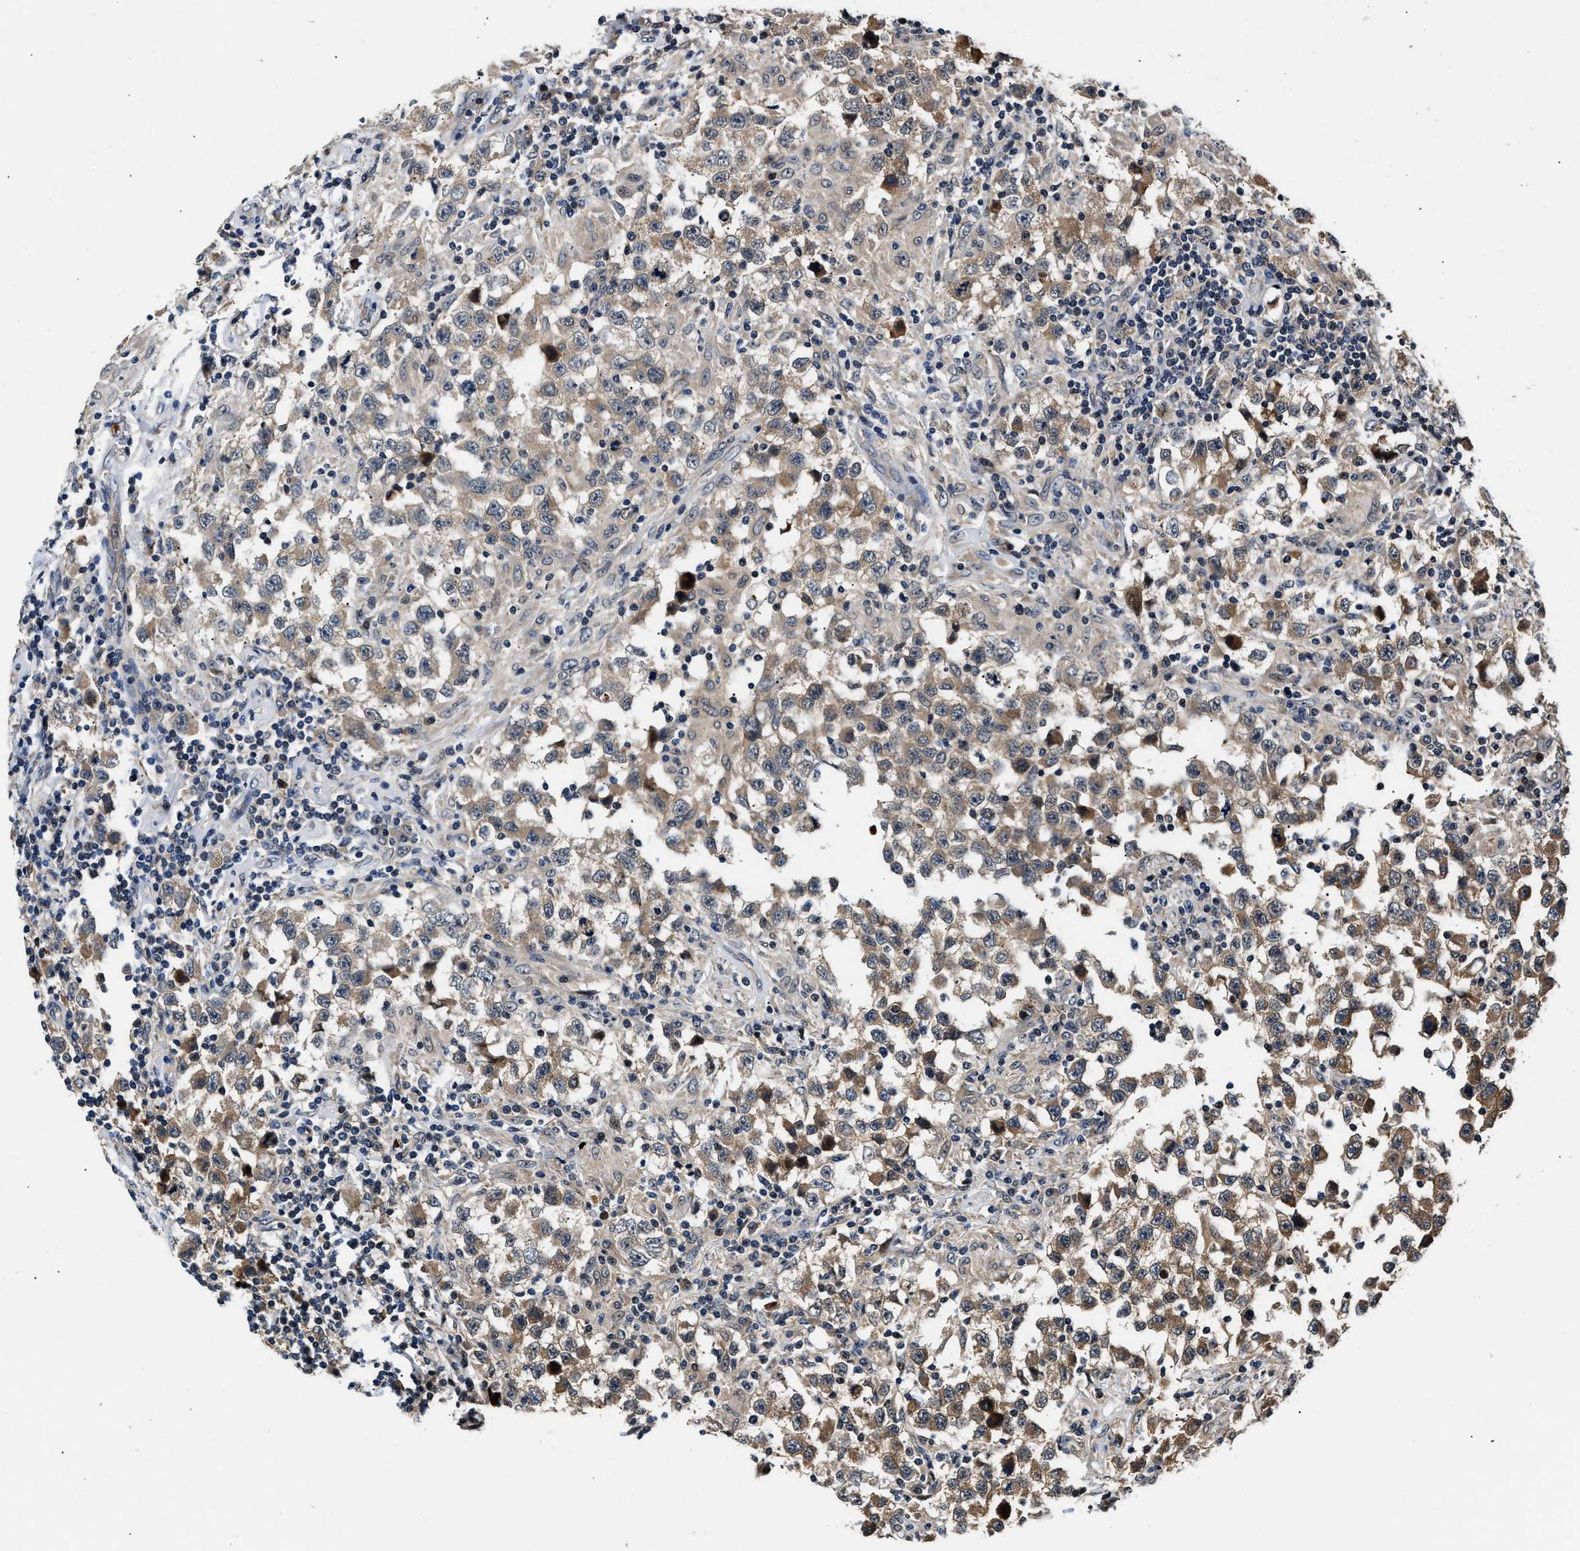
{"staining": {"intensity": "moderate", "quantity": "25%-75%", "location": "cytoplasmic/membranous"}, "tissue": "testis cancer", "cell_type": "Tumor cells", "image_type": "cancer", "snomed": [{"axis": "morphology", "description": "Carcinoma, Embryonal, NOS"}, {"axis": "topography", "description": "Testis"}], "caption": "Brown immunohistochemical staining in testis cancer (embryonal carcinoma) shows moderate cytoplasmic/membranous staining in approximately 25%-75% of tumor cells.", "gene": "TUT7", "patient": {"sex": "male", "age": 21}}